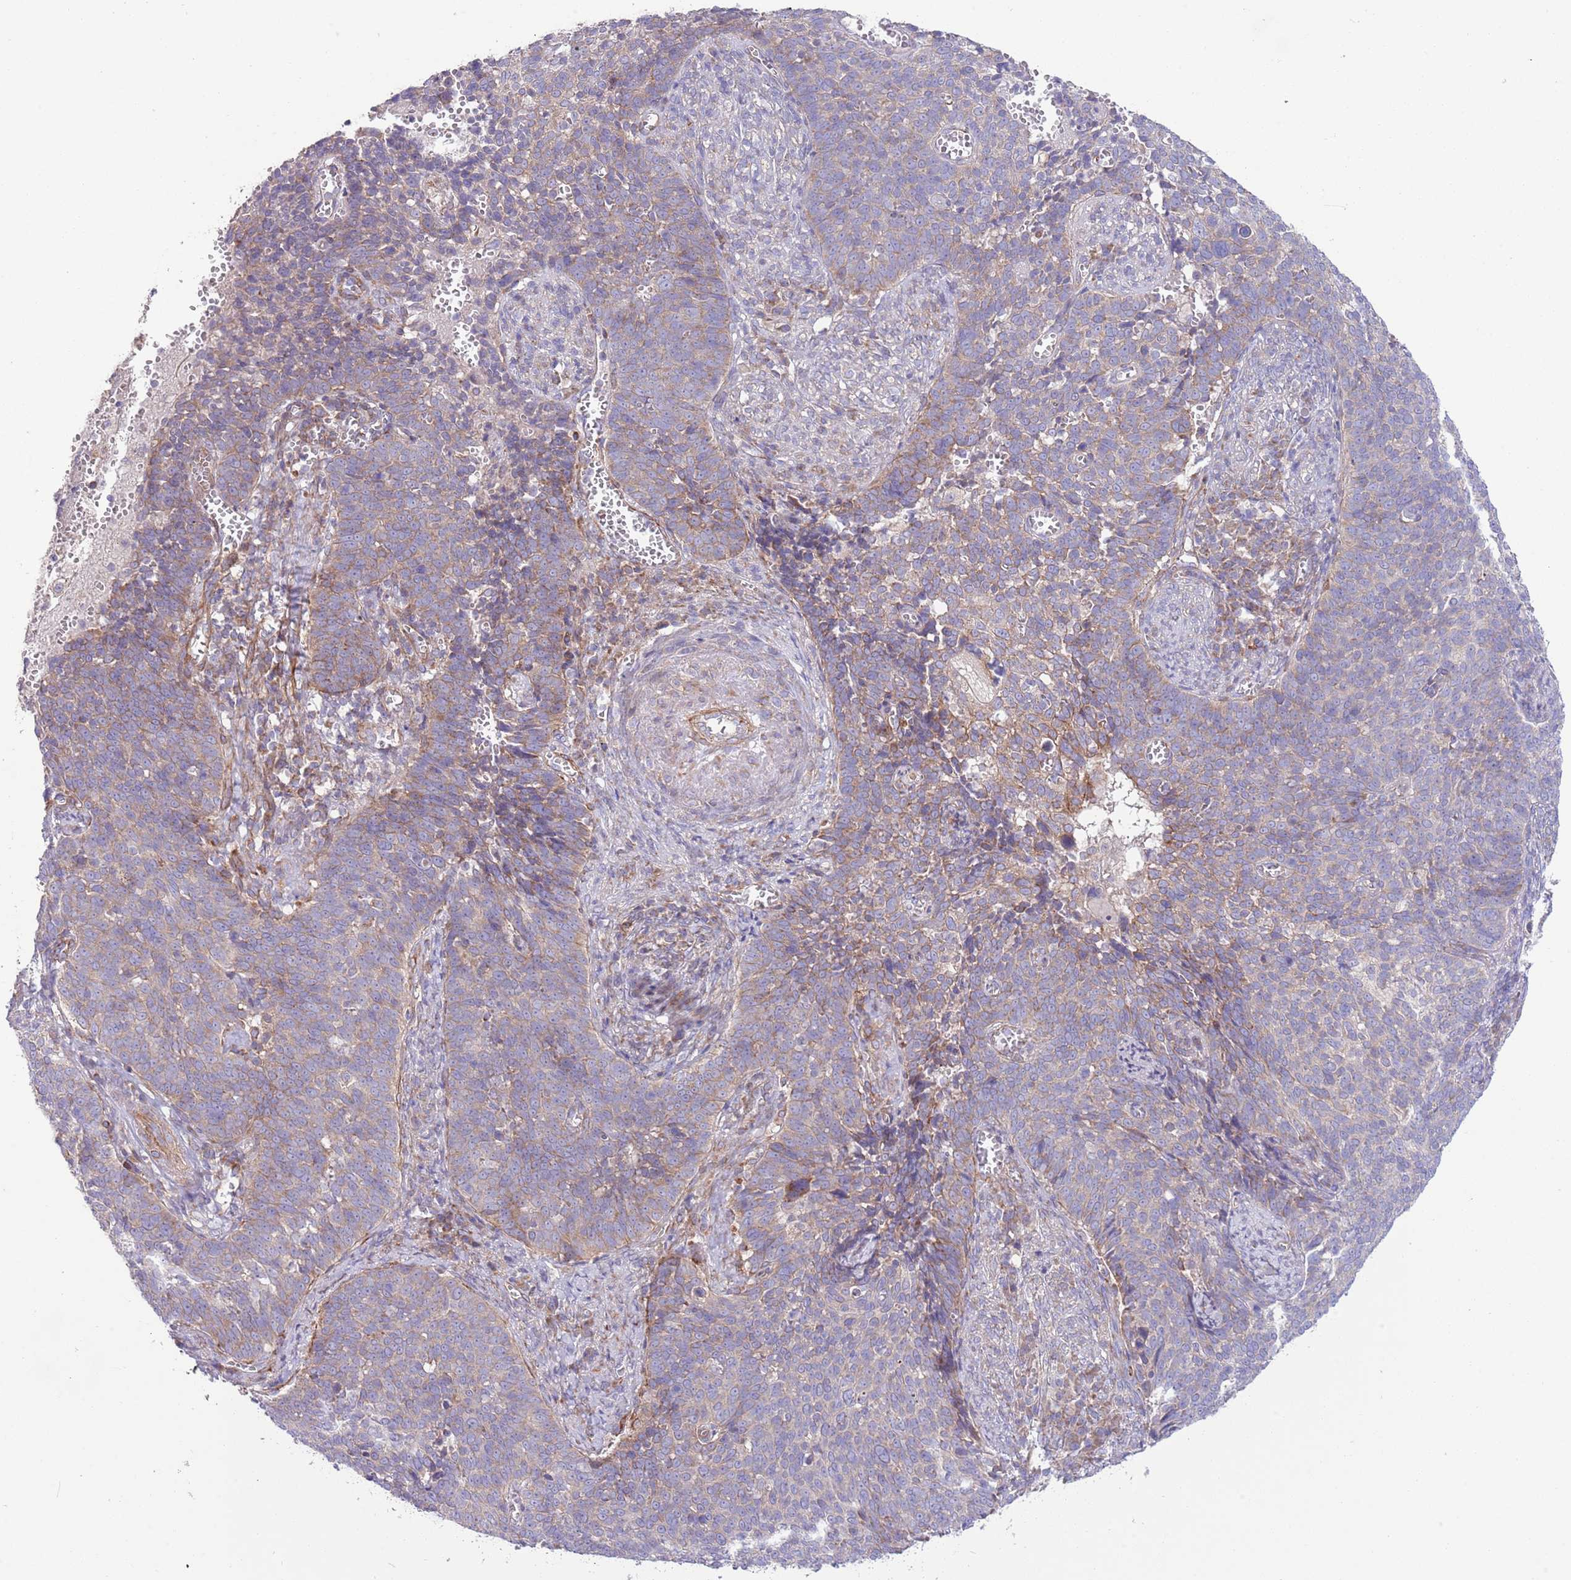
{"staining": {"intensity": "weak", "quantity": "25%-75%", "location": "cytoplasmic/membranous"}, "tissue": "cervical cancer", "cell_type": "Tumor cells", "image_type": "cancer", "snomed": [{"axis": "morphology", "description": "Normal tissue, NOS"}, {"axis": "morphology", "description": "Squamous cell carcinoma, NOS"}, {"axis": "topography", "description": "Cervix"}], "caption": "A micrograph of cervical cancer (squamous cell carcinoma) stained for a protein shows weak cytoplasmic/membranous brown staining in tumor cells.", "gene": "TOMM5", "patient": {"sex": "female", "age": 39}}